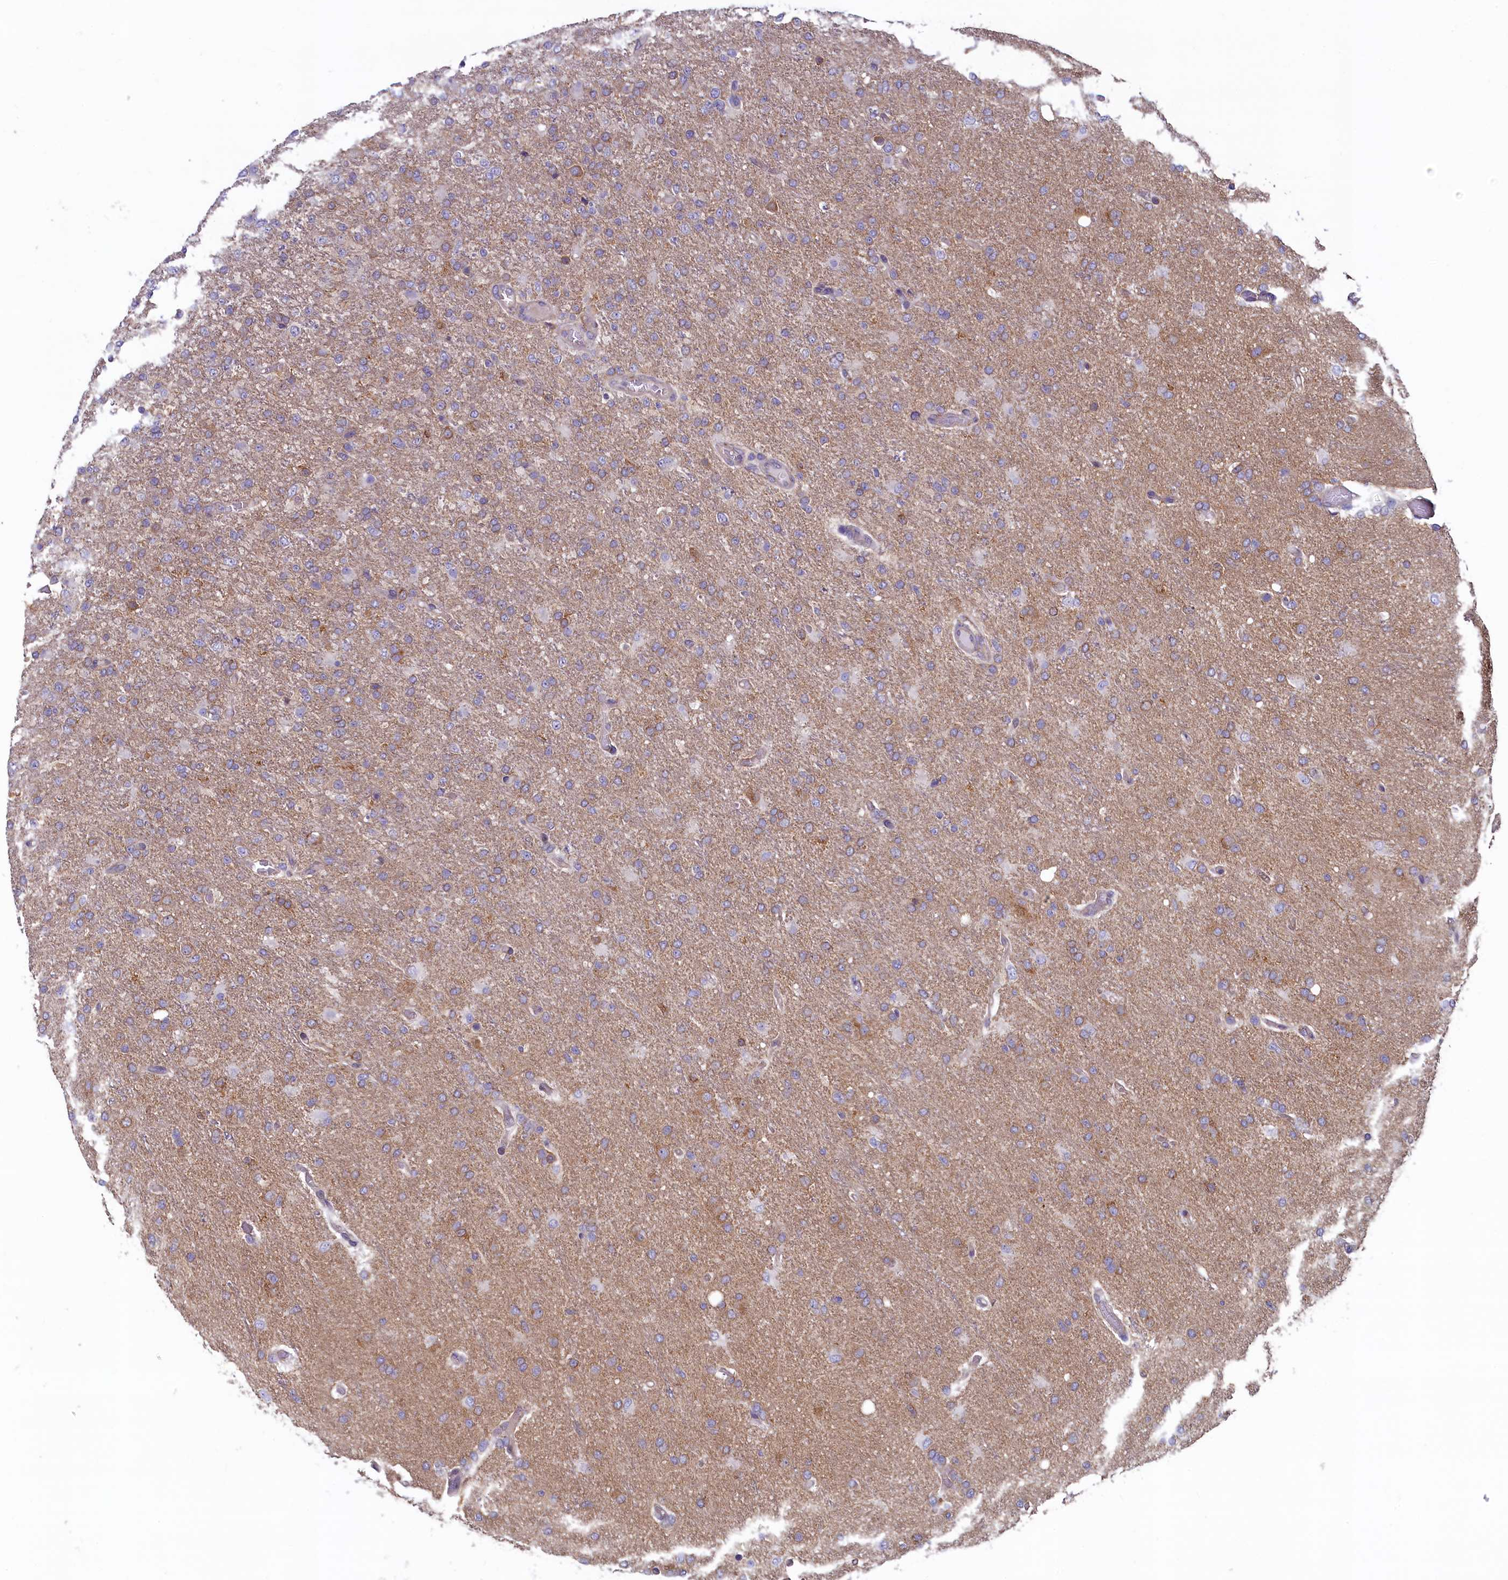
{"staining": {"intensity": "weak", "quantity": "25%-75%", "location": "cytoplasmic/membranous"}, "tissue": "glioma", "cell_type": "Tumor cells", "image_type": "cancer", "snomed": [{"axis": "morphology", "description": "Glioma, malignant, High grade"}, {"axis": "topography", "description": "Brain"}], "caption": "Human high-grade glioma (malignant) stained with a brown dye displays weak cytoplasmic/membranous positive expression in about 25%-75% of tumor cells.", "gene": "SPATA2L", "patient": {"sex": "female", "age": 74}}